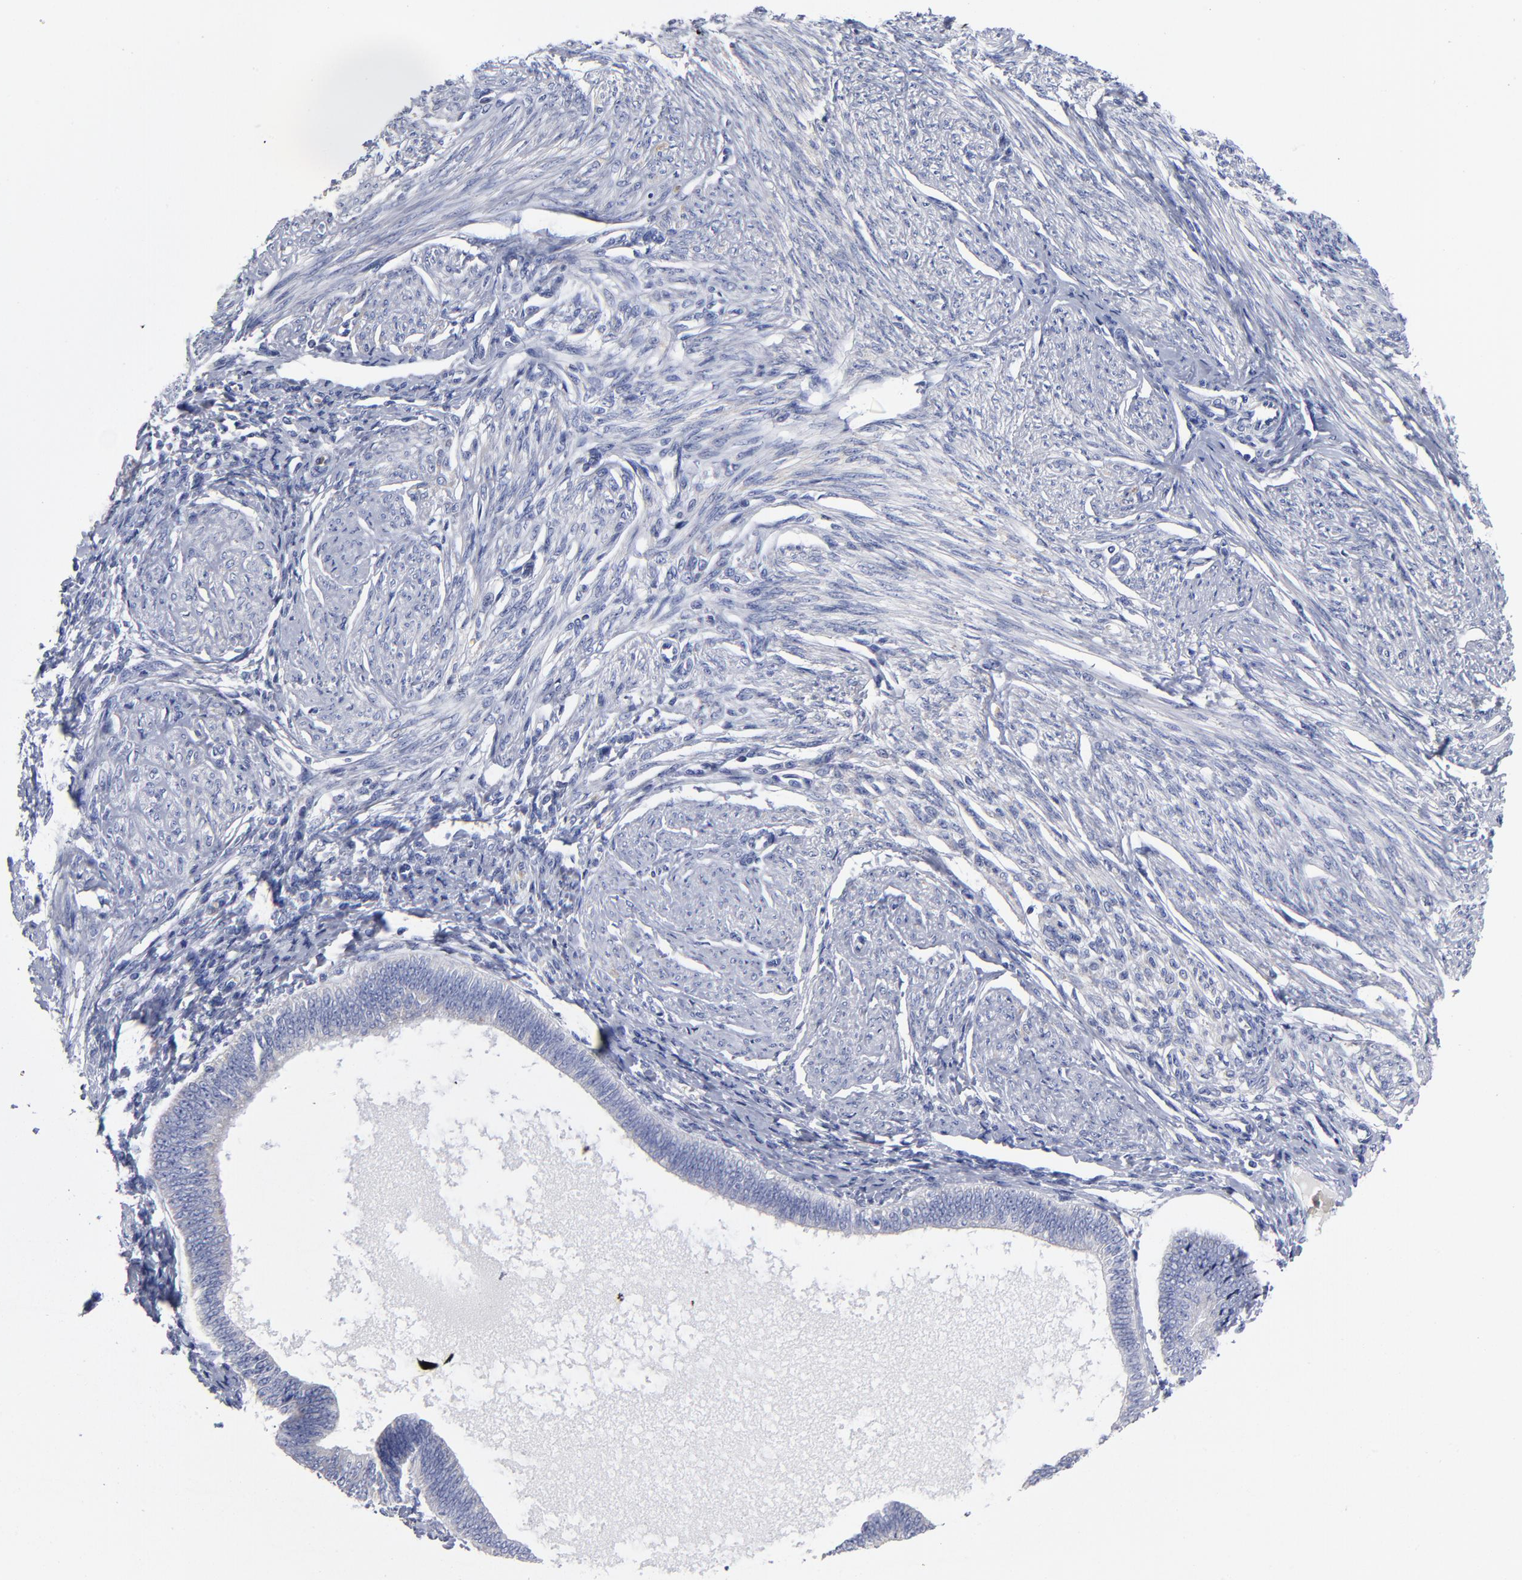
{"staining": {"intensity": "weak", "quantity": "<25%", "location": "cytoplasmic/membranous"}, "tissue": "endometrial cancer", "cell_type": "Tumor cells", "image_type": "cancer", "snomed": [{"axis": "morphology", "description": "Adenocarcinoma, NOS"}, {"axis": "topography", "description": "Endometrium"}], "caption": "IHC of human endometrial cancer (adenocarcinoma) demonstrates no positivity in tumor cells. (DAB (3,3'-diaminobenzidine) immunohistochemistry, high magnification).", "gene": "PTP4A1", "patient": {"sex": "female", "age": 63}}